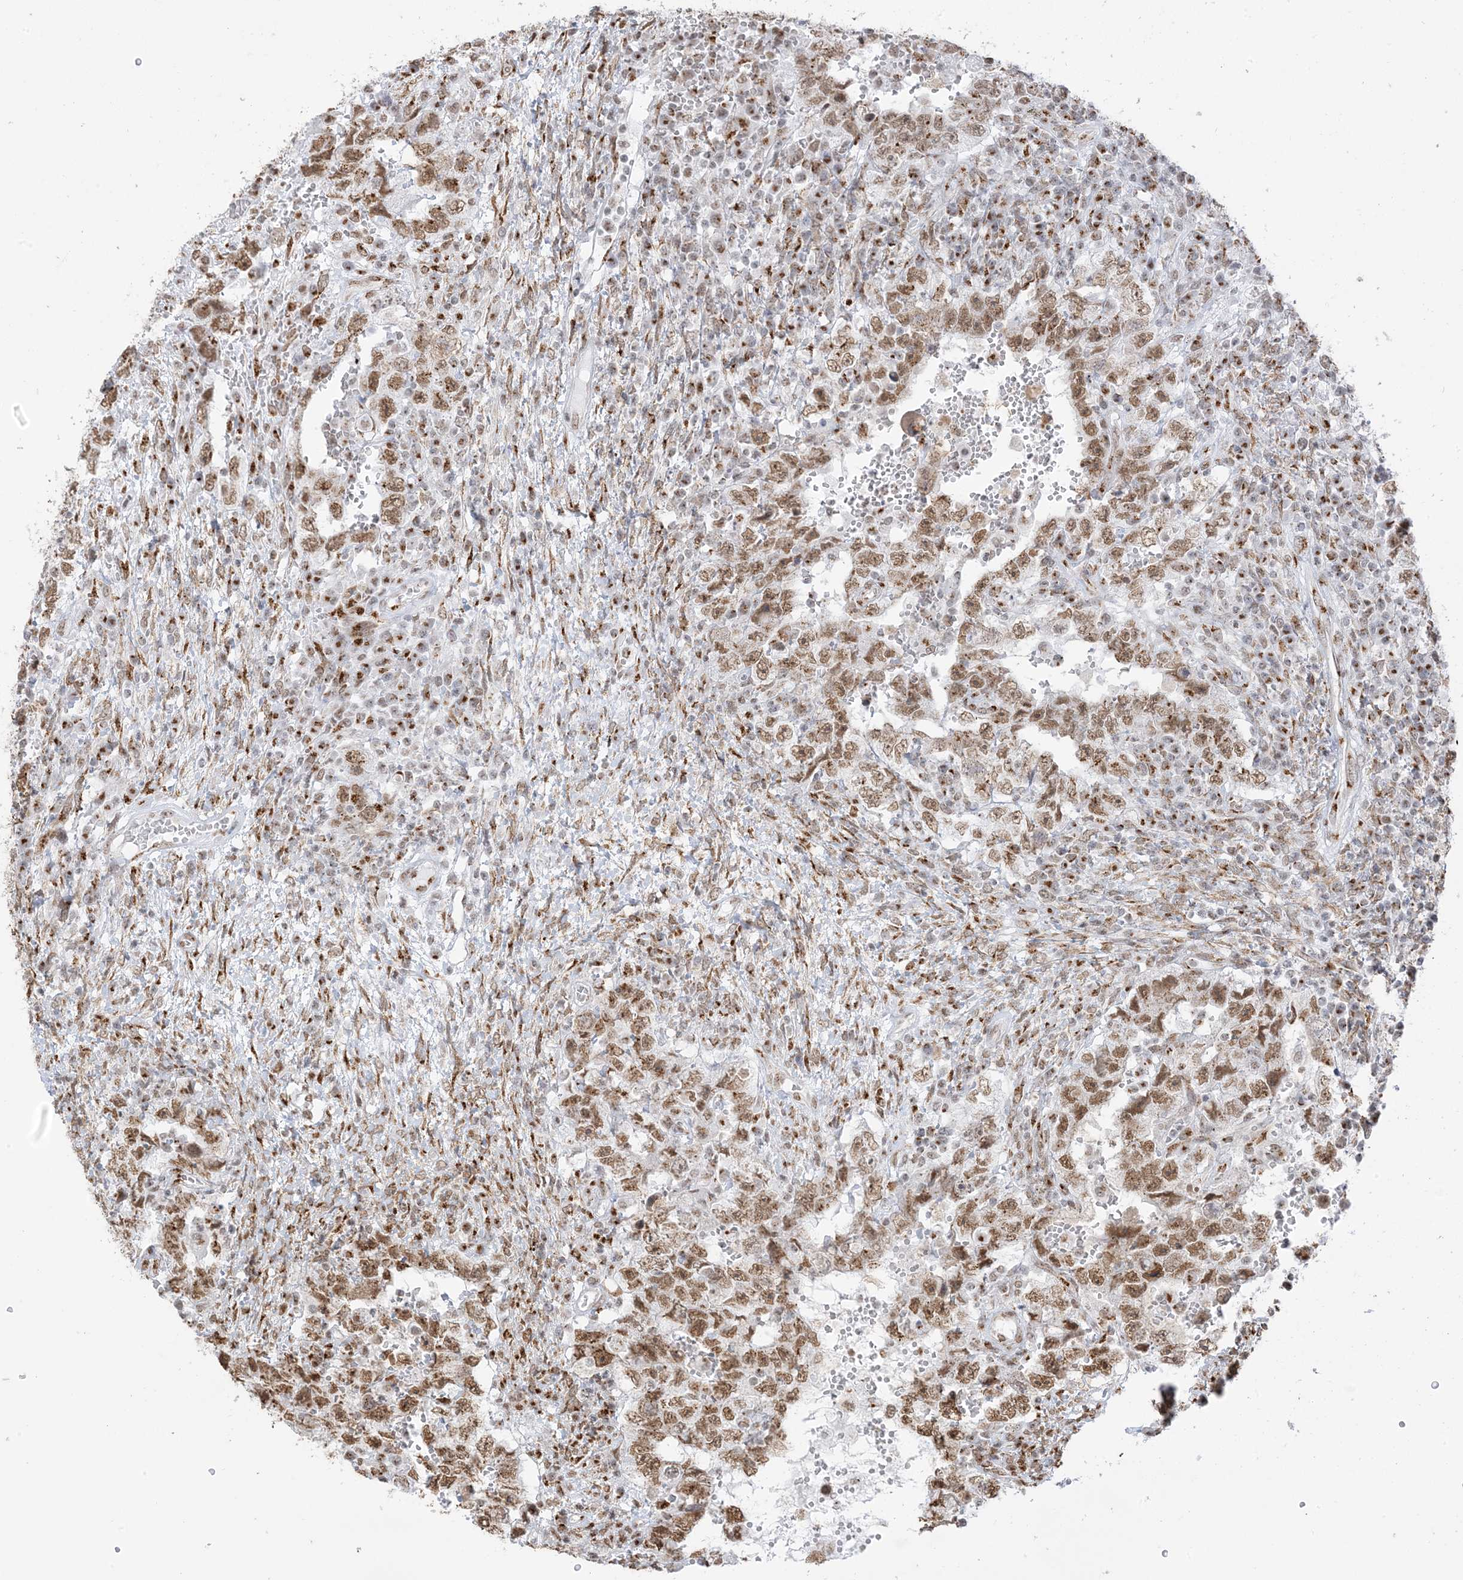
{"staining": {"intensity": "moderate", "quantity": ">75%", "location": "cytoplasmic/membranous,nuclear"}, "tissue": "testis cancer", "cell_type": "Tumor cells", "image_type": "cancer", "snomed": [{"axis": "morphology", "description": "Carcinoma, Embryonal, NOS"}, {"axis": "topography", "description": "Testis"}], "caption": "Immunohistochemical staining of embryonal carcinoma (testis) demonstrates medium levels of moderate cytoplasmic/membranous and nuclear staining in approximately >75% of tumor cells. Nuclei are stained in blue.", "gene": "GPR107", "patient": {"sex": "male", "age": 26}}